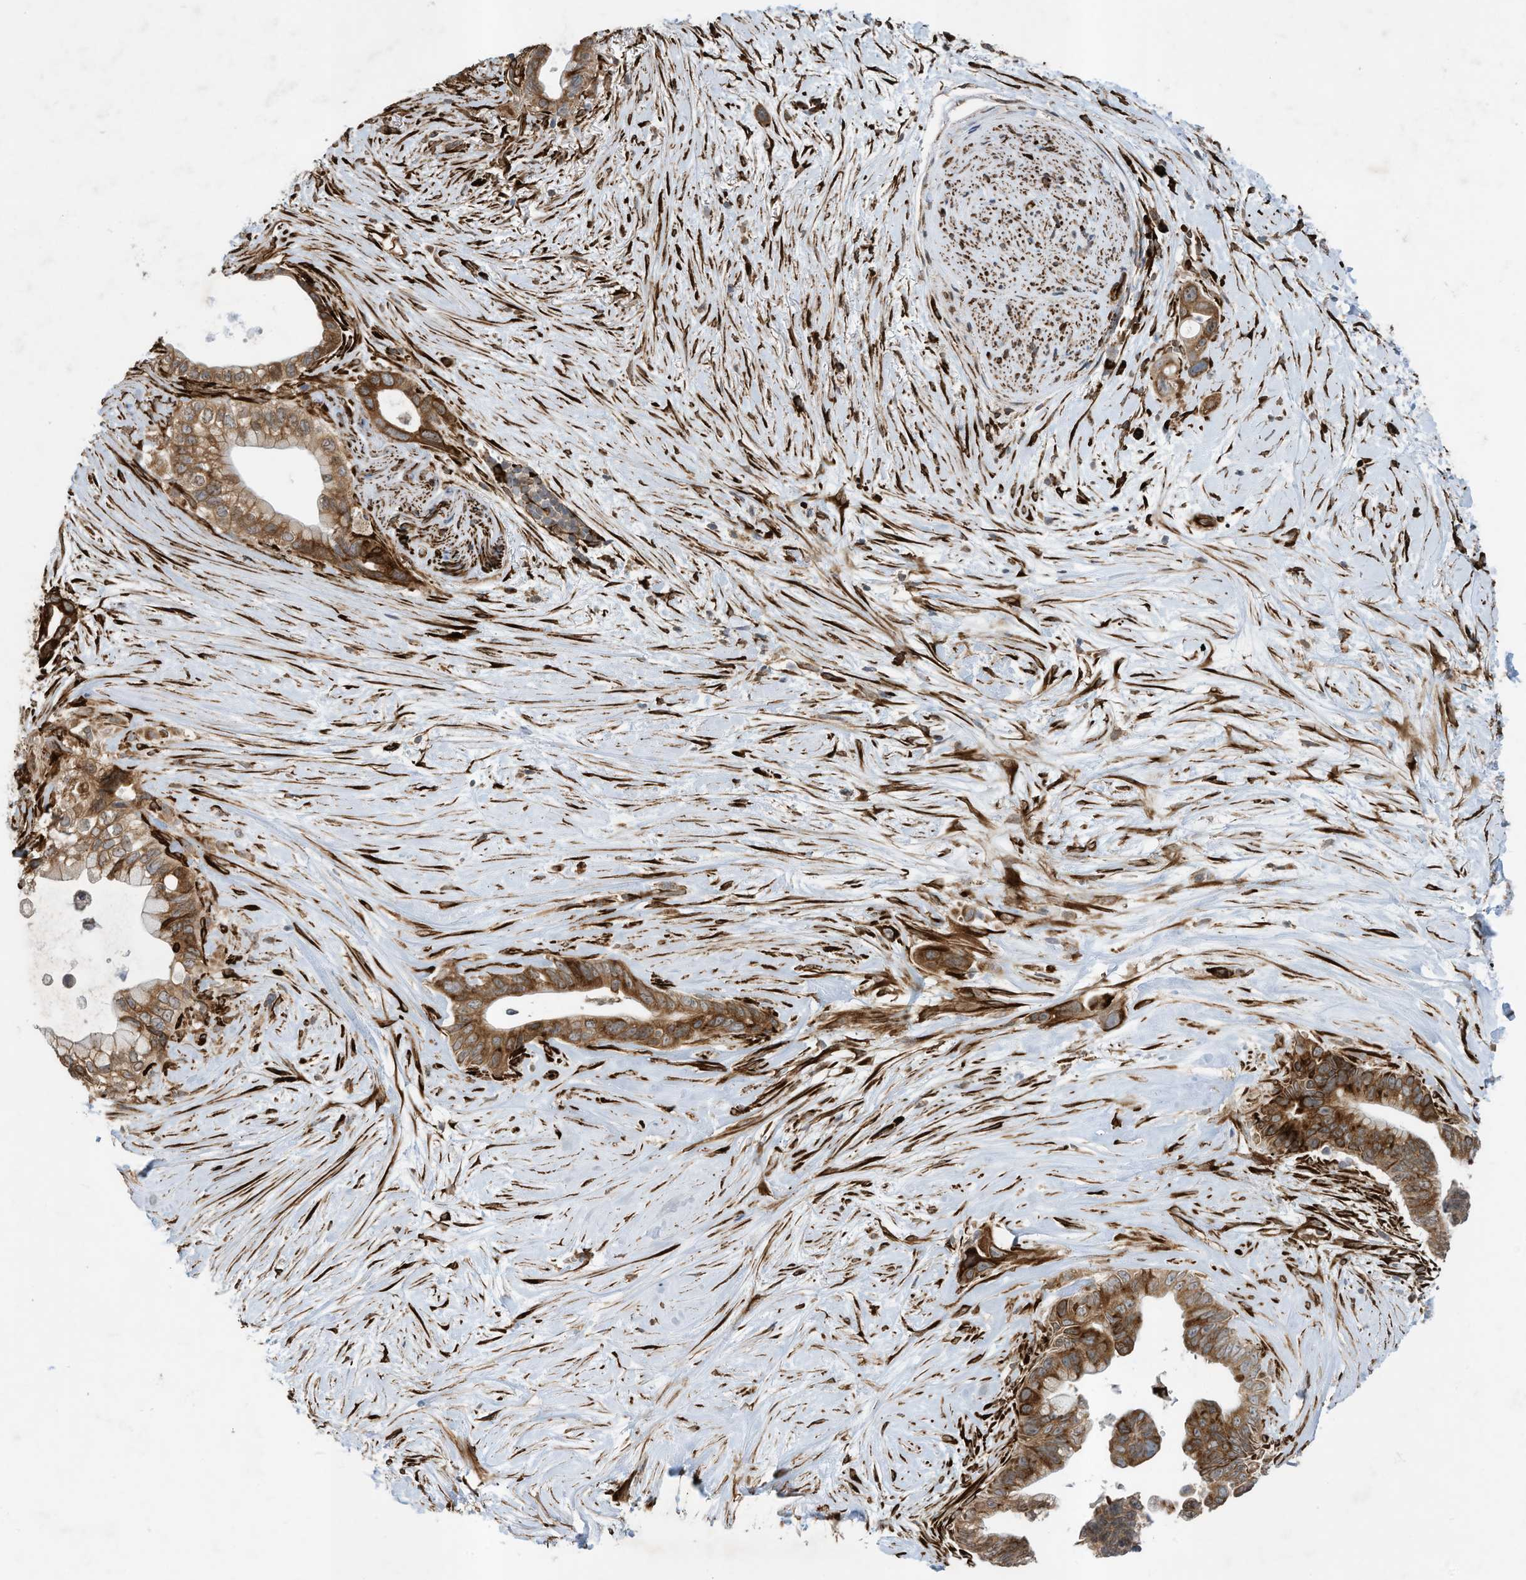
{"staining": {"intensity": "strong", "quantity": ">75%", "location": "cytoplasmic/membranous"}, "tissue": "pancreatic cancer", "cell_type": "Tumor cells", "image_type": "cancer", "snomed": [{"axis": "morphology", "description": "Adenocarcinoma, NOS"}, {"axis": "topography", "description": "Pancreas"}], "caption": "This is an image of IHC staining of adenocarcinoma (pancreatic), which shows strong positivity in the cytoplasmic/membranous of tumor cells.", "gene": "ZBTB45", "patient": {"sex": "female", "age": 72}}